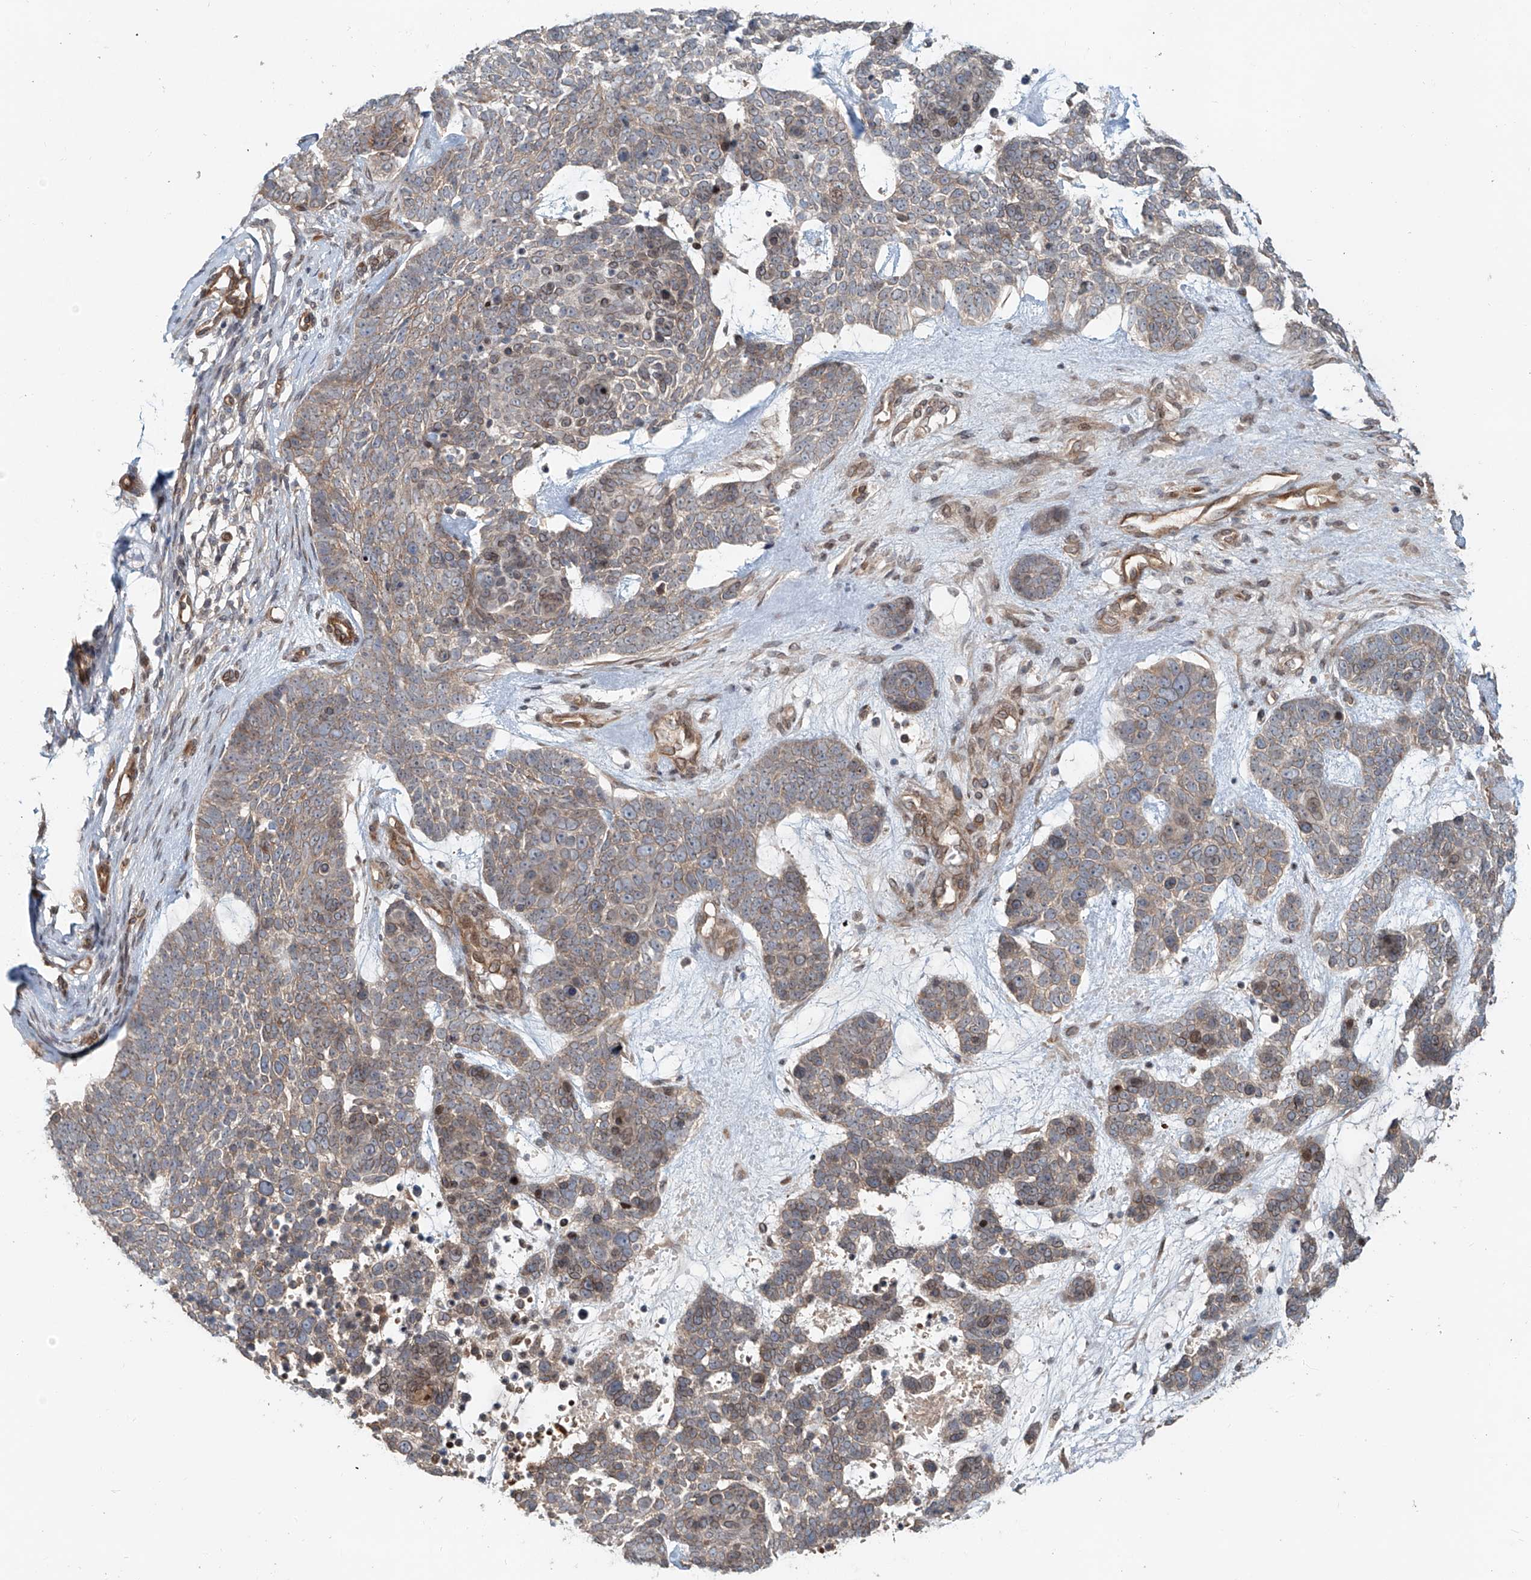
{"staining": {"intensity": "weak", "quantity": "25%-75%", "location": "cytoplasmic/membranous"}, "tissue": "skin cancer", "cell_type": "Tumor cells", "image_type": "cancer", "snomed": [{"axis": "morphology", "description": "Basal cell carcinoma"}, {"axis": "topography", "description": "Skin"}], "caption": "High-power microscopy captured an immunohistochemistry (IHC) micrograph of basal cell carcinoma (skin), revealing weak cytoplasmic/membranous positivity in approximately 25%-75% of tumor cells. (DAB (3,3'-diaminobenzidine) IHC, brown staining for protein, blue staining for nuclei).", "gene": "SASH1", "patient": {"sex": "female", "age": 81}}